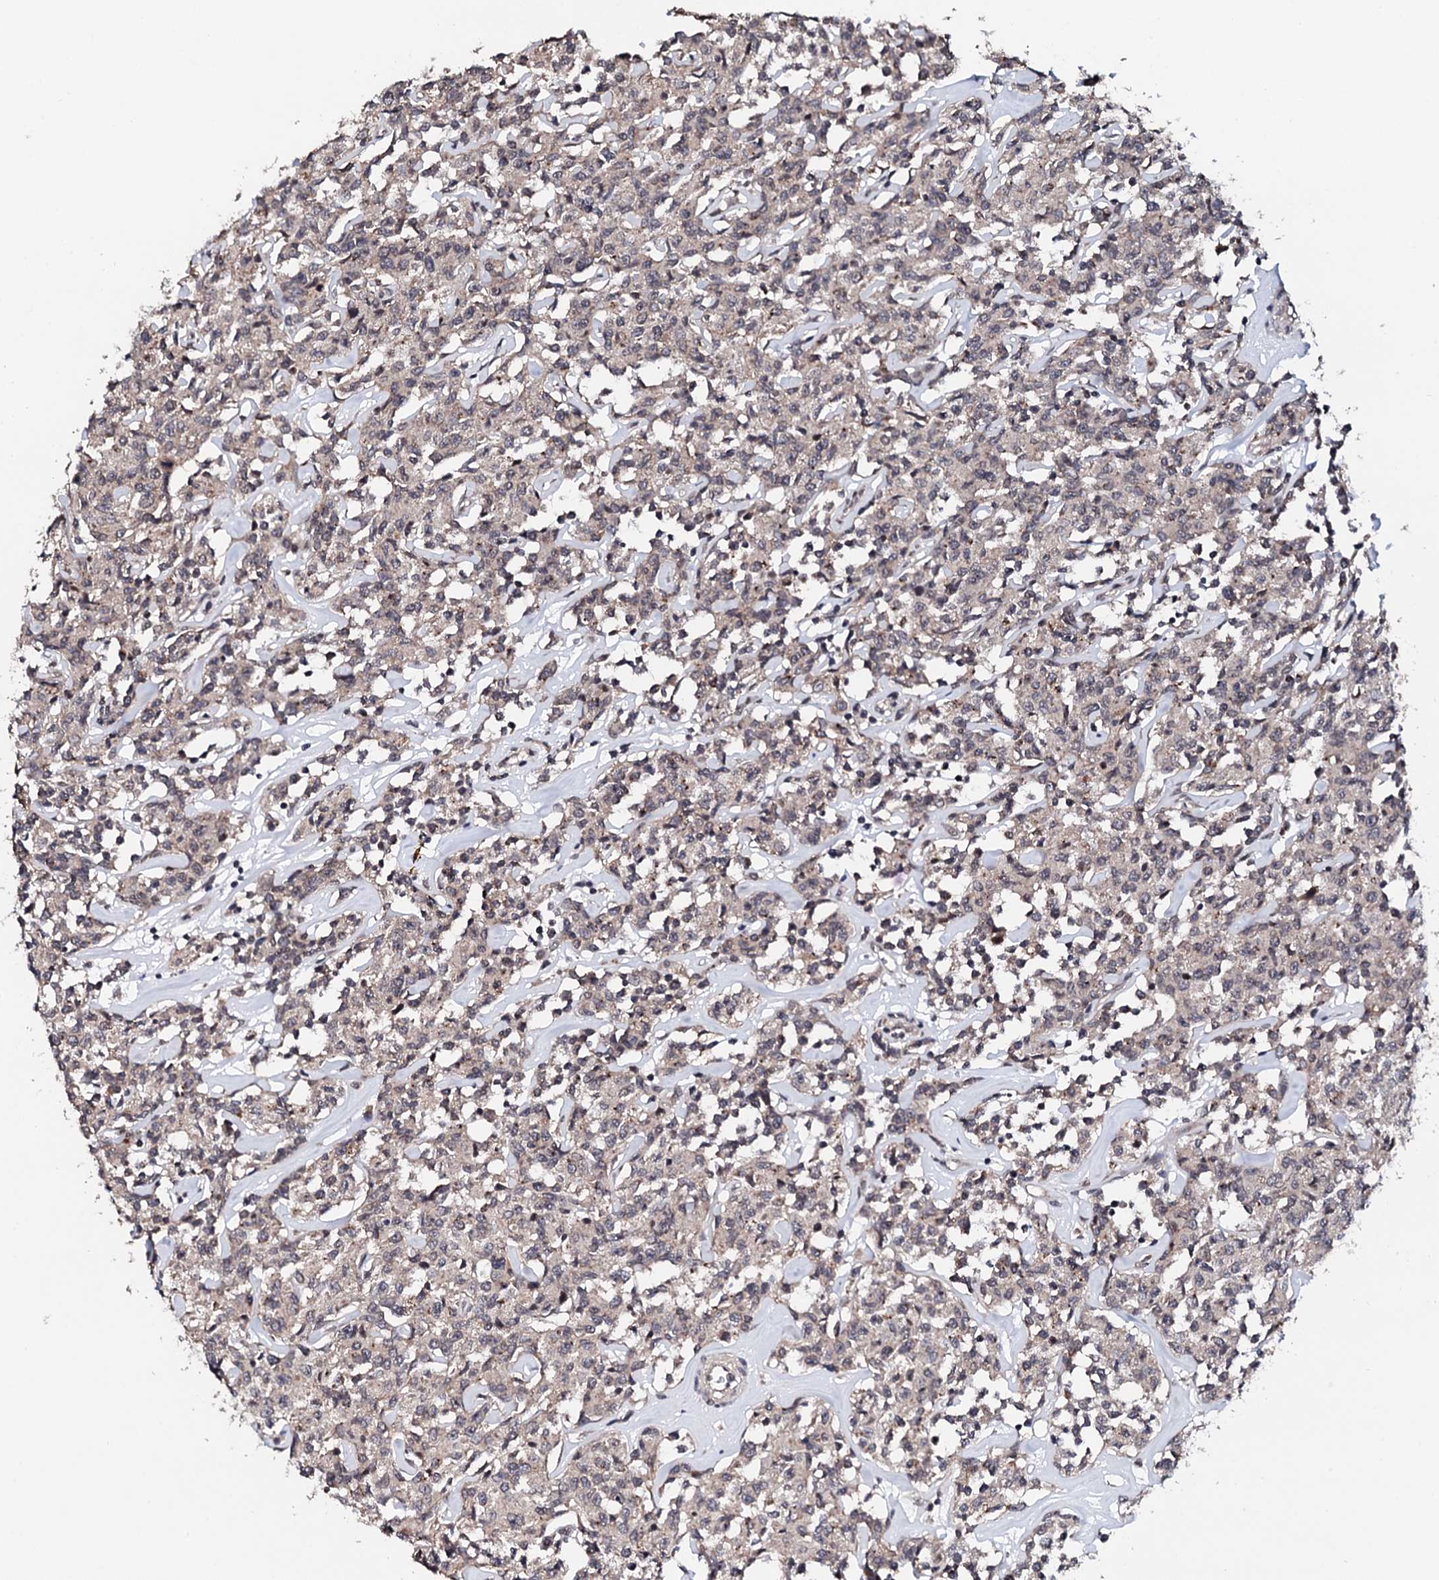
{"staining": {"intensity": "weak", "quantity": "25%-75%", "location": "nuclear"}, "tissue": "lymphoma", "cell_type": "Tumor cells", "image_type": "cancer", "snomed": [{"axis": "morphology", "description": "Malignant lymphoma, non-Hodgkin's type, Low grade"}, {"axis": "topography", "description": "Small intestine"}], "caption": "Approximately 25%-75% of tumor cells in malignant lymphoma, non-Hodgkin's type (low-grade) reveal weak nuclear protein staining as visualized by brown immunohistochemical staining.", "gene": "EDC3", "patient": {"sex": "female", "age": 59}}